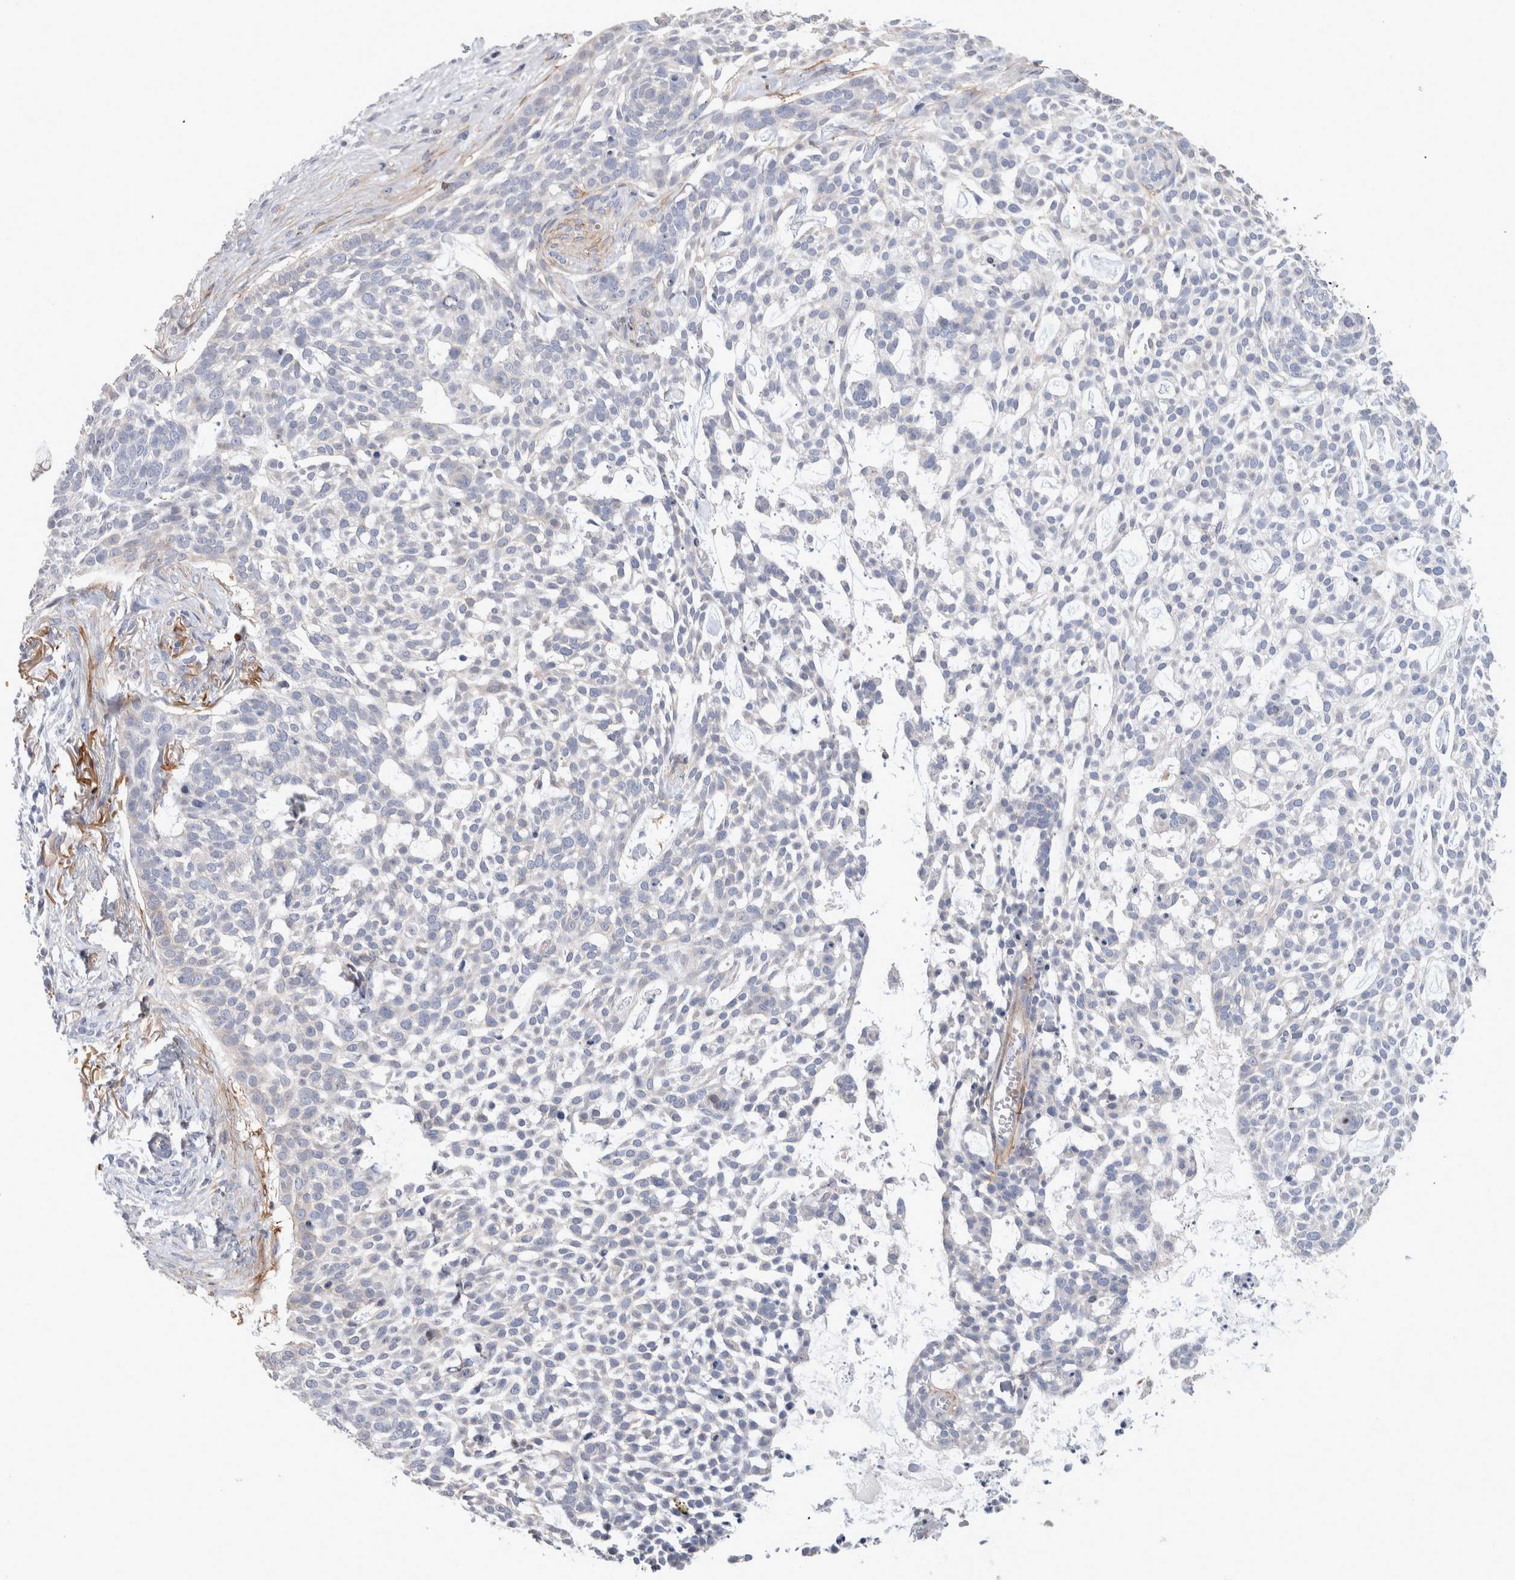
{"staining": {"intensity": "negative", "quantity": "none", "location": "none"}, "tissue": "skin cancer", "cell_type": "Tumor cells", "image_type": "cancer", "snomed": [{"axis": "morphology", "description": "Basal cell carcinoma"}, {"axis": "topography", "description": "Skin"}], "caption": "IHC of human skin cancer (basal cell carcinoma) exhibits no staining in tumor cells.", "gene": "CD55", "patient": {"sex": "female", "age": 64}}